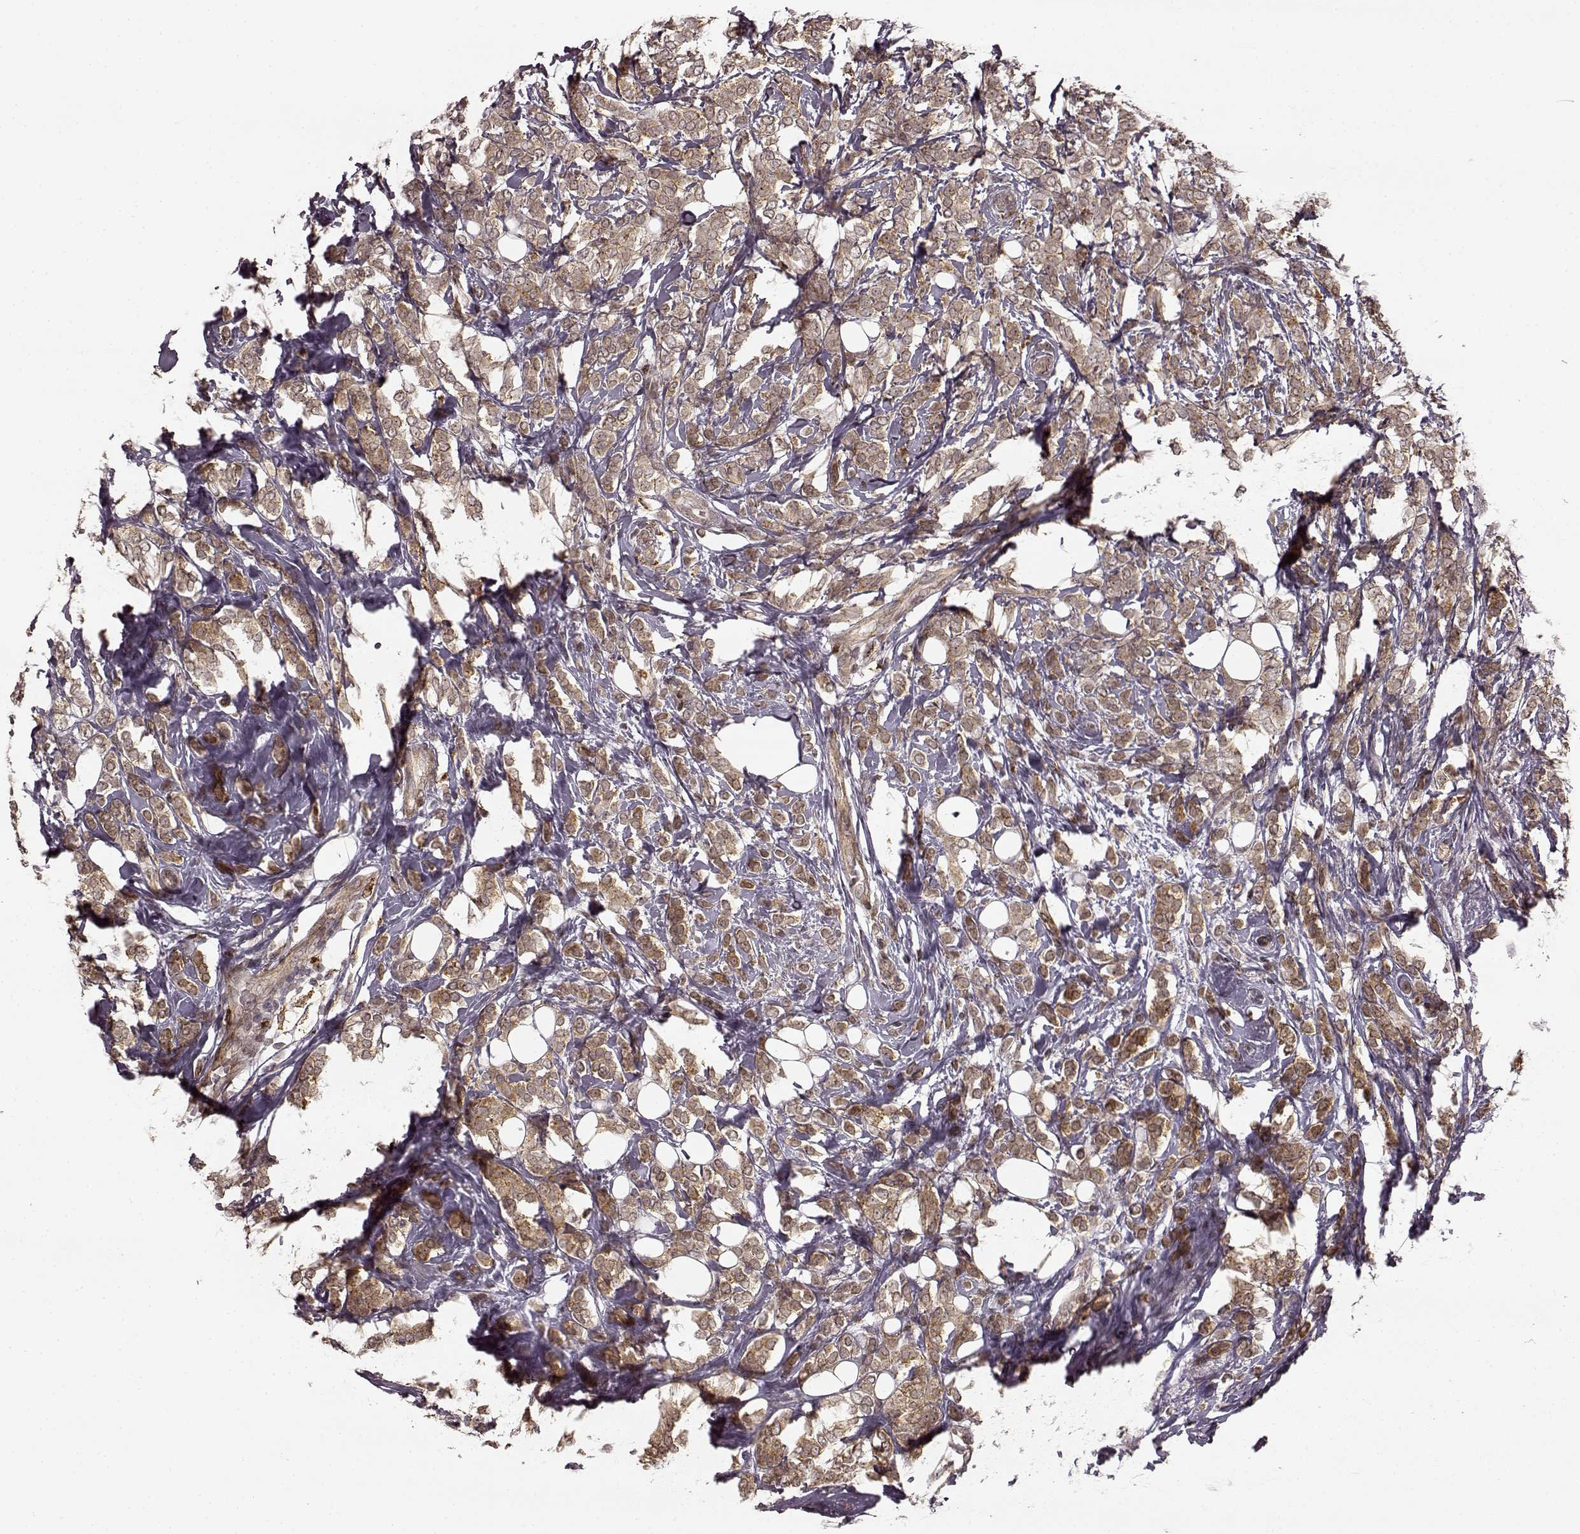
{"staining": {"intensity": "moderate", "quantity": ">75%", "location": "cytoplasmic/membranous"}, "tissue": "breast cancer", "cell_type": "Tumor cells", "image_type": "cancer", "snomed": [{"axis": "morphology", "description": "Lobular carcinoma"}, {"axis": "topography", "description": "Breast"}], "caption": "High-magnification brightfield microscopy of breast lobular carcinoma stained with DAB (3,3'-diaminobenzidine) (brown) and counterstained with hematoxylin (blue). tumor cells exhibit moderate cytoplasmic/membranous staining is present in about>75% of cells.", "gene": "SLC12A9", "patient": {"sex": "female", "age": 49}}